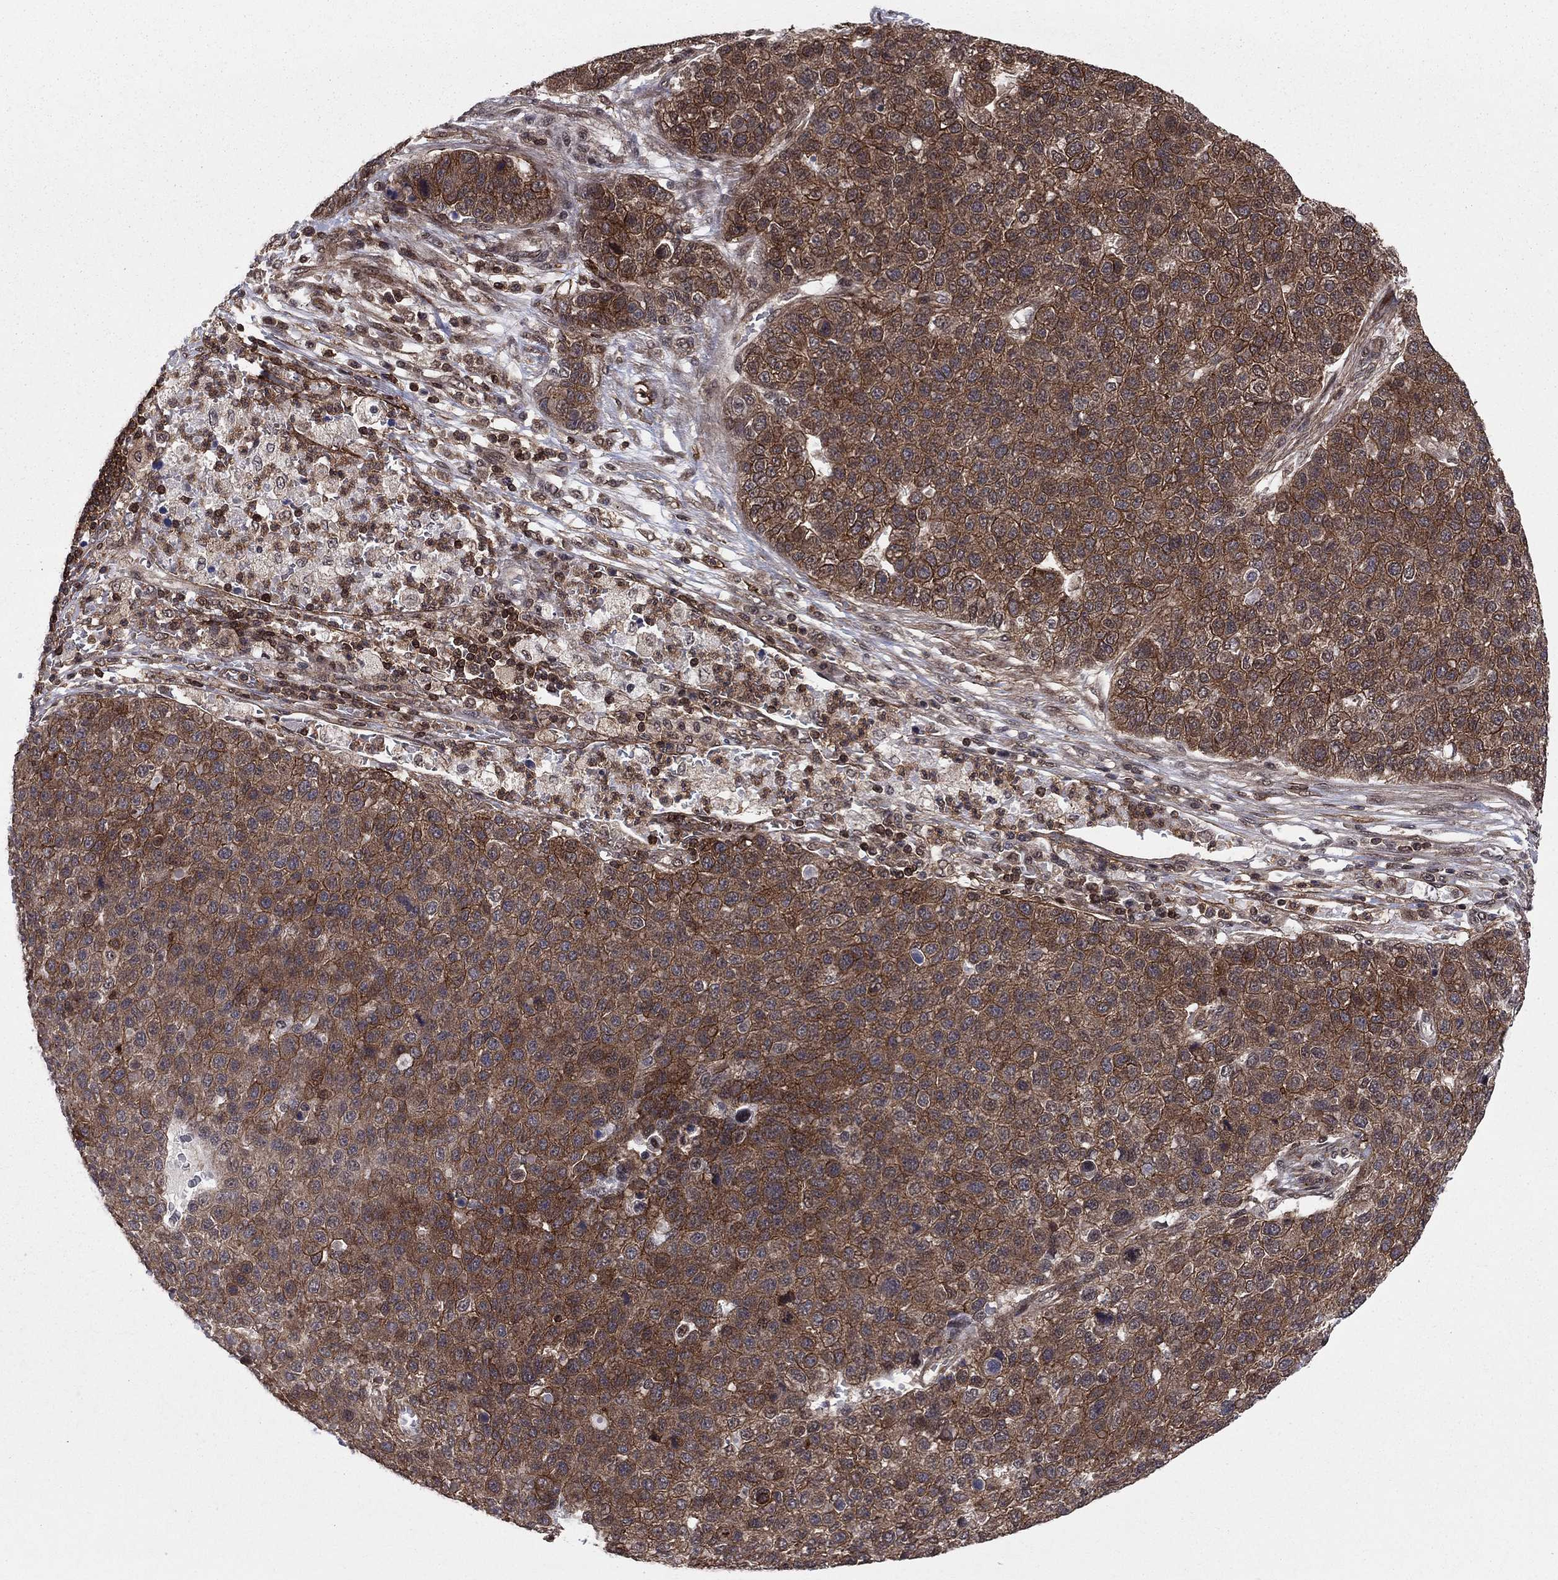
{"staining": {"intensity": "moderate", "quantity": ">75%", "location": "cytoplasmic/membranous"}, "tissue": "pancreatic cancer", "cell_type": "Tumor cells", "image_type": "cancer", "snomed": [{"axis": "morphology", "description": "Adenocarcinoma, NOS"}, {"axis": "topography", "description": "Pancreas"}], "caption": "Immunohistochemical staining of pancreatic adenocarcinoma exhibits medium levels of moderate cytoplasmic/membranous staining in about >75% of tumor cells.", "gene": "SSX2IP", "patient": {"sex": "female", "age": 61}}